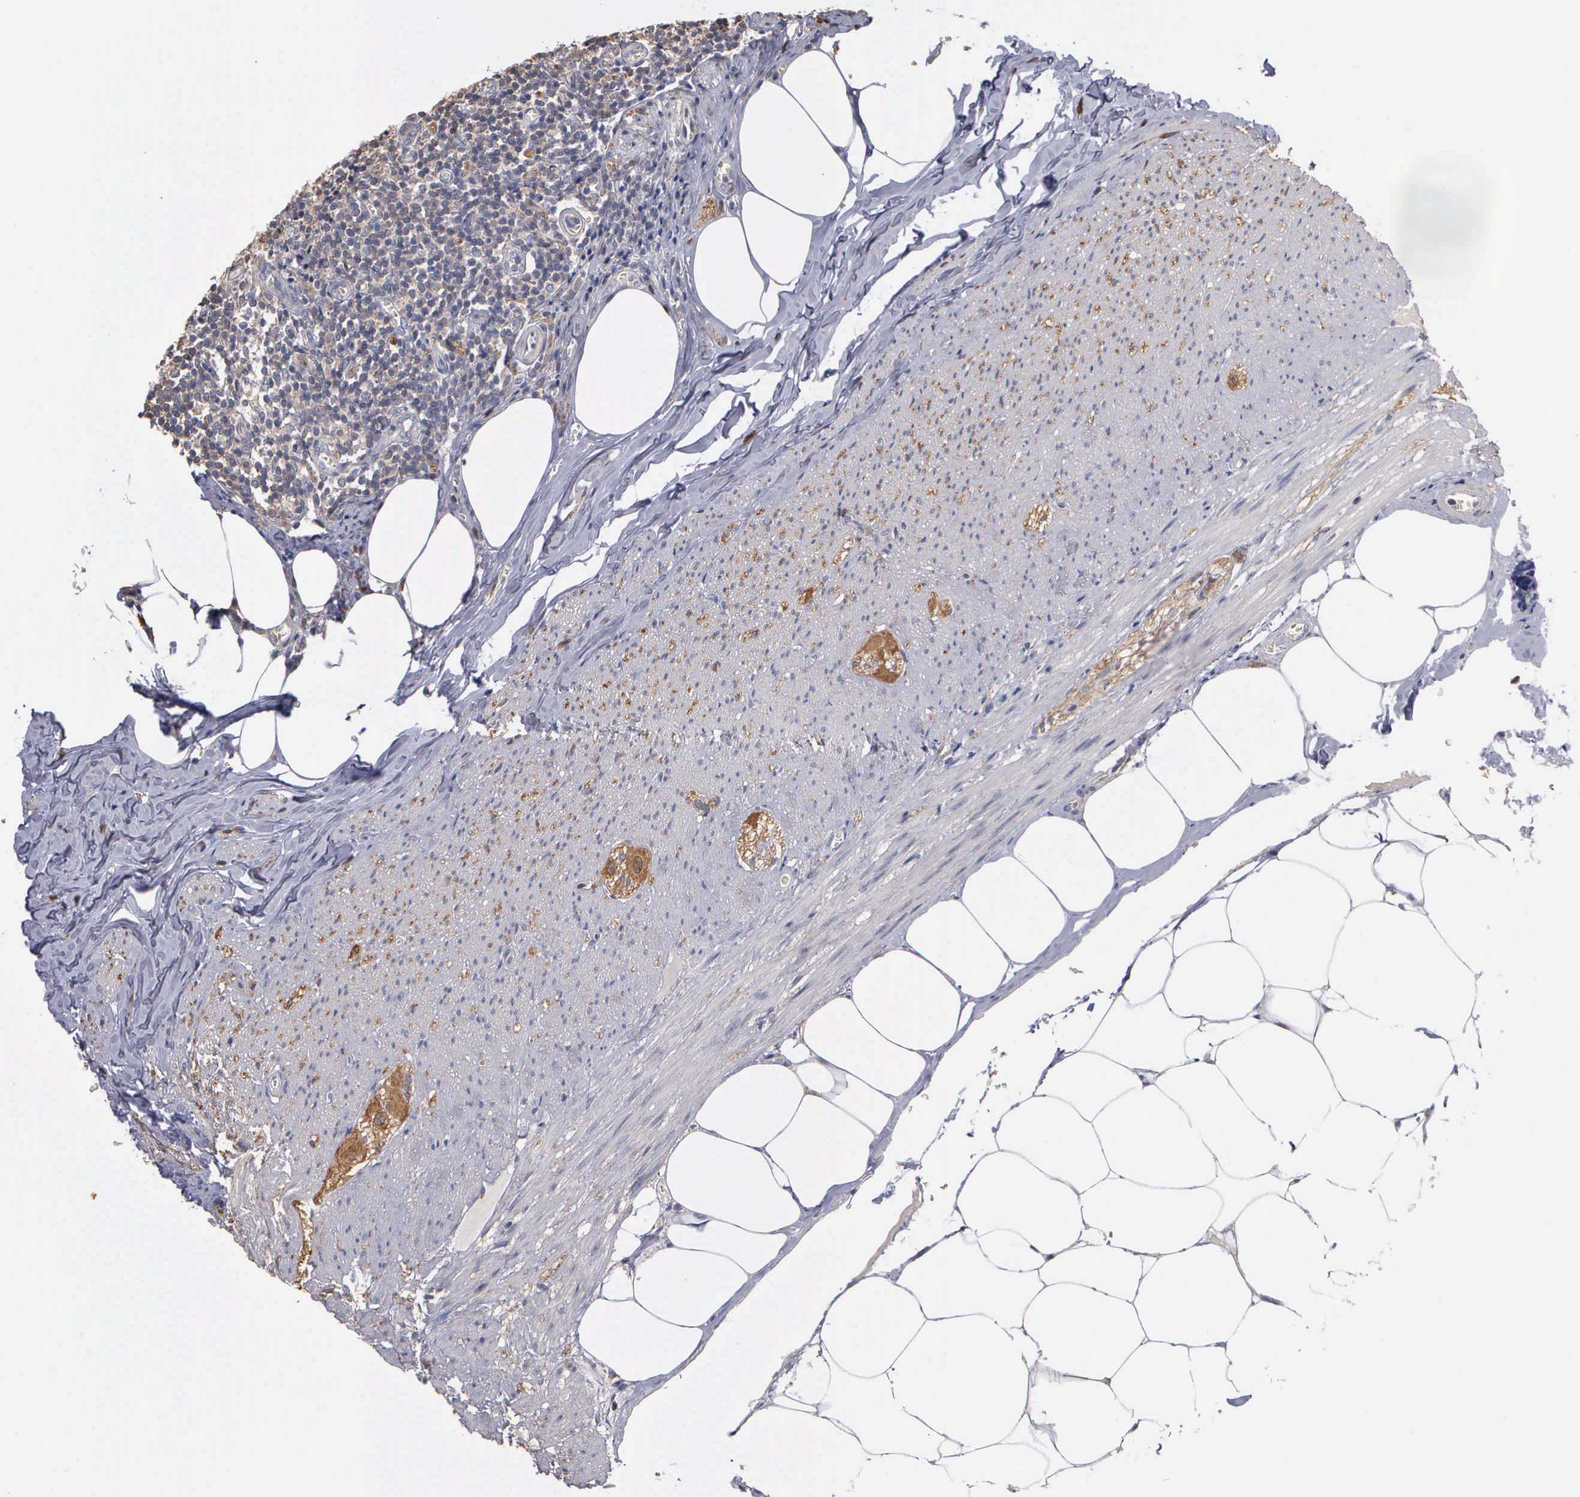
{"staining": {"intensity": "negative", "quantity": "none", "location": "none"}, "tissue": "appendix", "cell_type": "Glandular cells", "image_type": "normal", "snomed": [{"axis": "morphology", "description": "Normal tissue, NOS"}, {"axis": "topography", "description": "Appendix"}], "caption": "Immunohistochemistry (IHC) of unremarkable human appendix displays no expression in glandular cells.", "gene": "ENO3", "patient": {"sex": "female", "age": 36}}